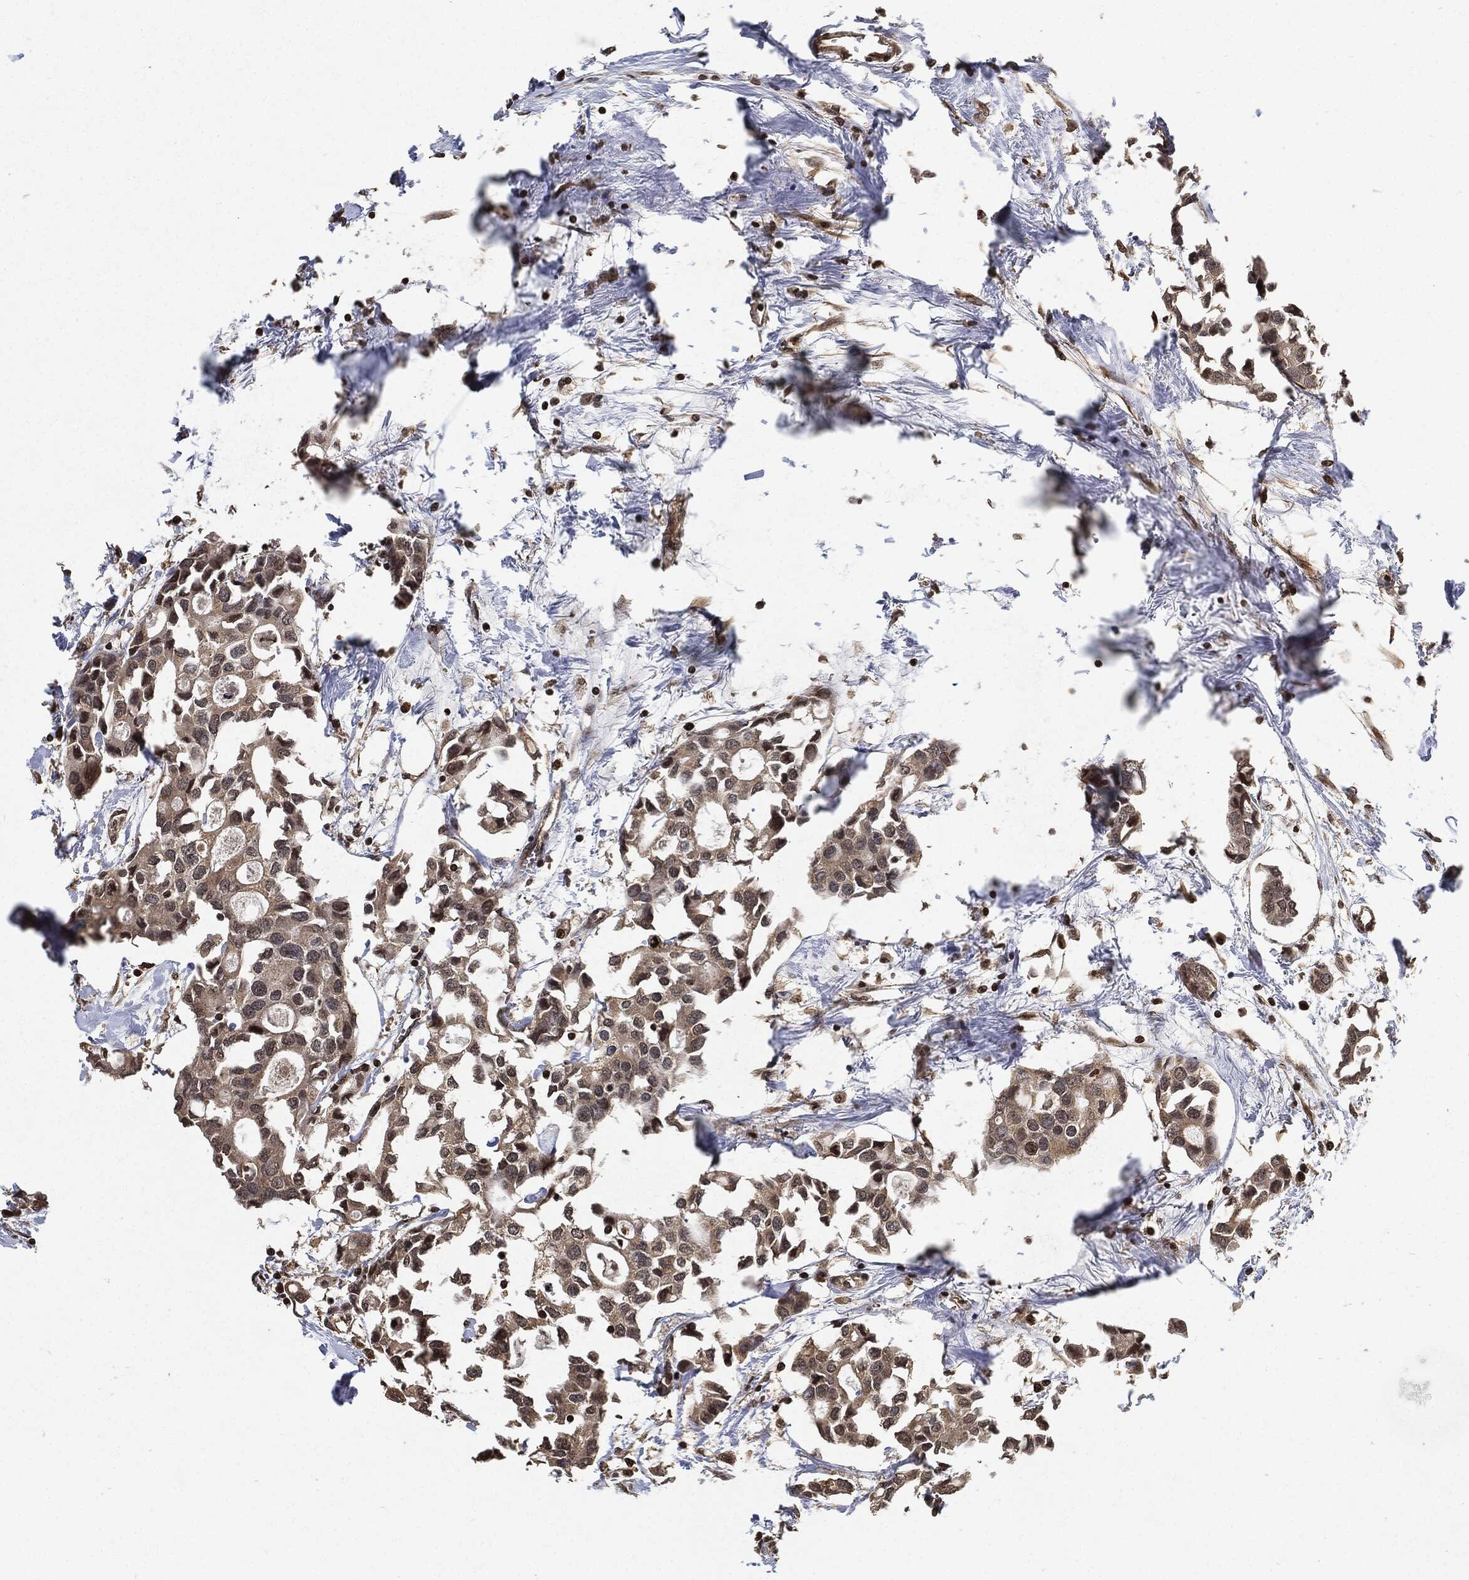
{"staining": {"intensity": "weak", "quantity": "25%-75%", "location": "cytoplasmic/membranous,nuclear"}, "tissue": "breast cancer", "cell_type": "Tumor cells", "image_type": "cancer", "snomed": [{"axis": "morphology", "description": "Duct carcinoma"}, {"axis": "topography", "description": "Breast"}], "caption": "The histopathology image demonstrates immunohistochemical staining of breast cancer. There is weak cytoplasmic/membranous and nuclear expression is identified in approximately 25%-75% of tumor cells.", "gene": "PDK1", "patient": {"sex": "female", "age": 83}}